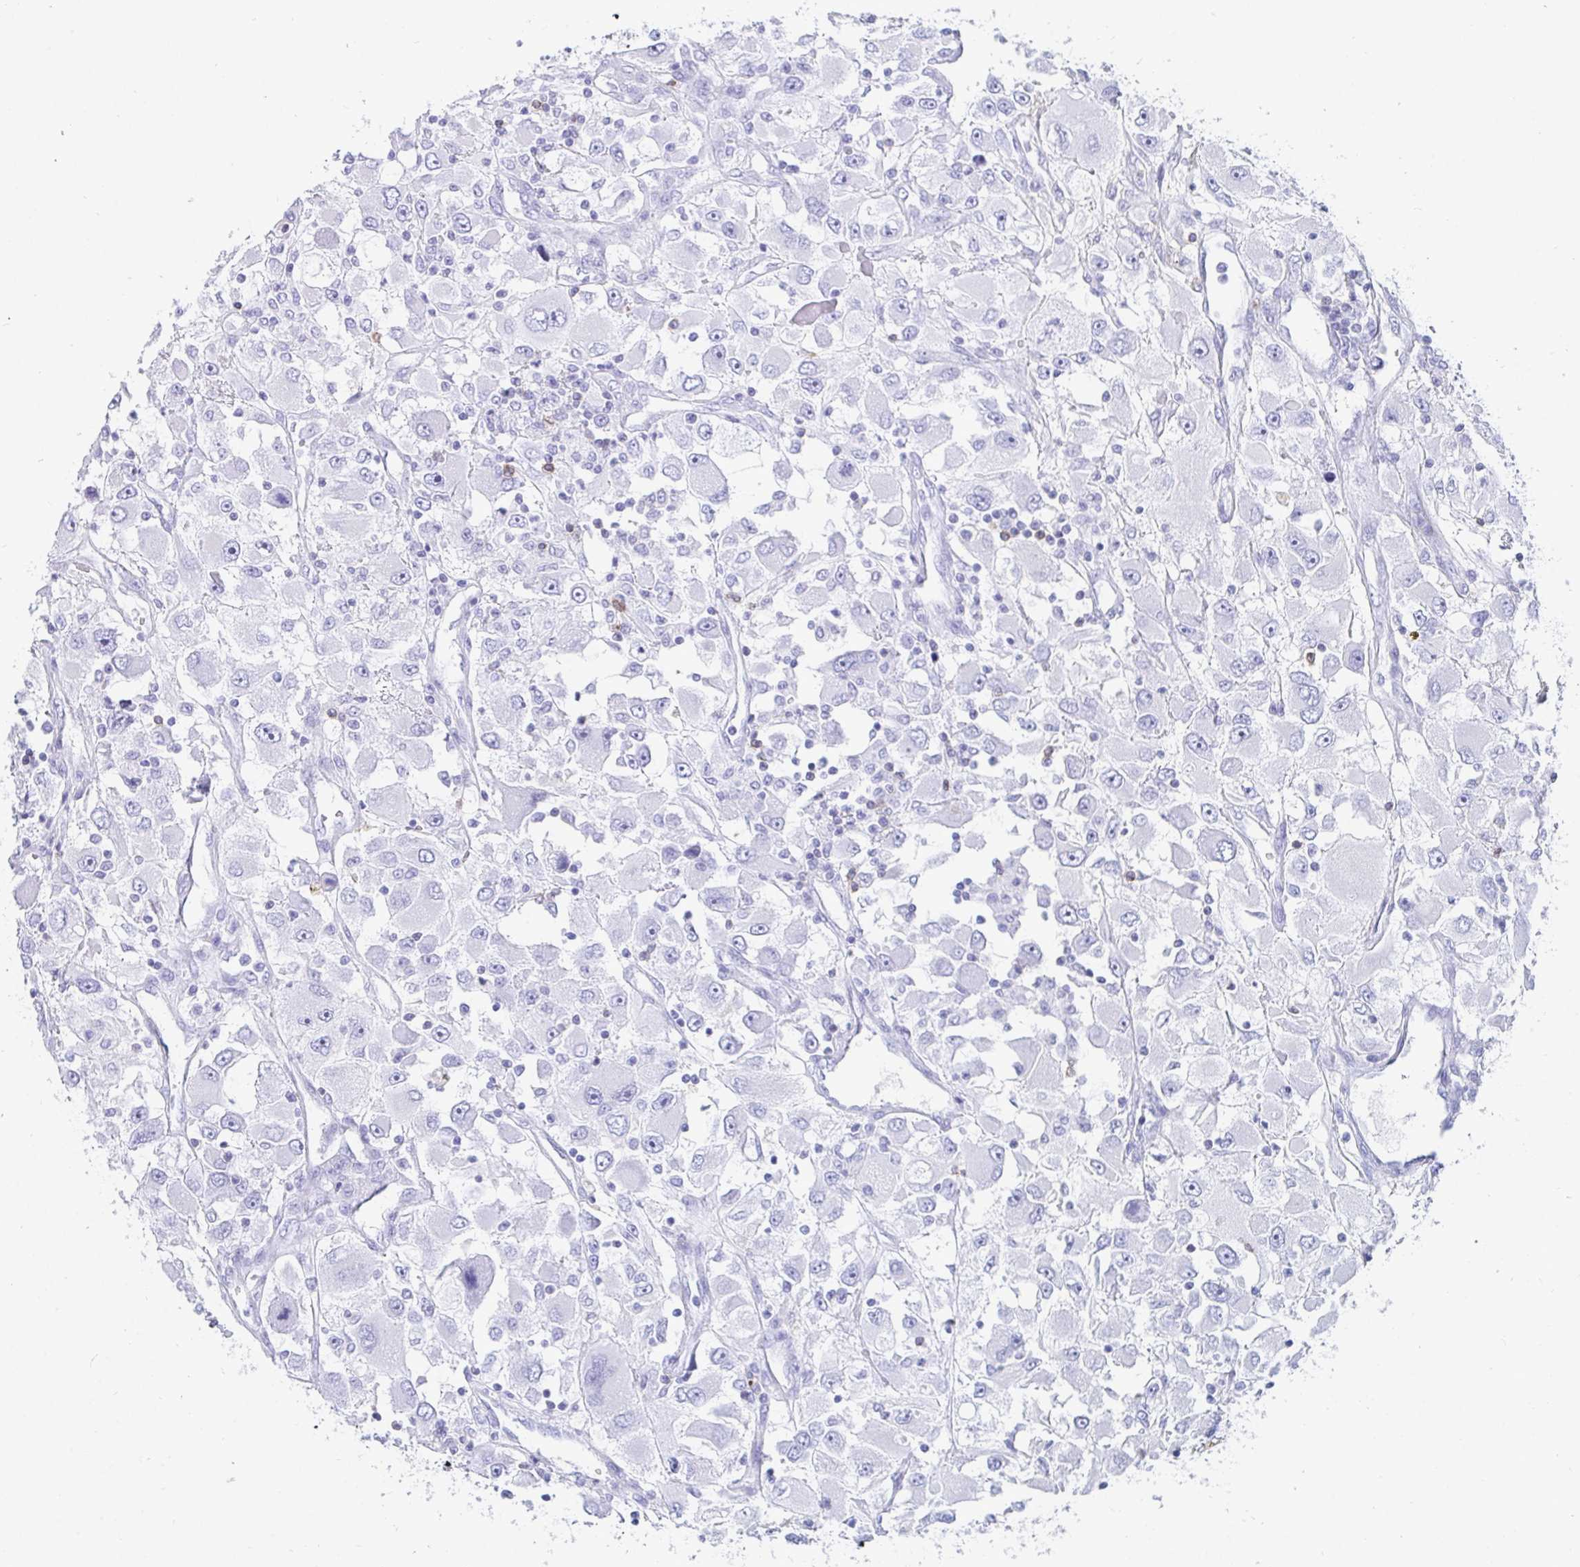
{"staining": {"intensity": "negative", "quantity": "none", "location": "none"}, "tissue": "renal cancer", "cell_type": "Tumor cells", "image_type": "cancer", "snomed": [{"axis": "morphology", "description": "Adenocarcinoma, NOS"}, {"axis": "topography", "description": "Kidney"}], "caption": "Renal cancer was stained to show a protein in brown. There is no significant staining in tumor cells.", "gene": "CD7", "patient": {"sex": "female", "age": 52}}